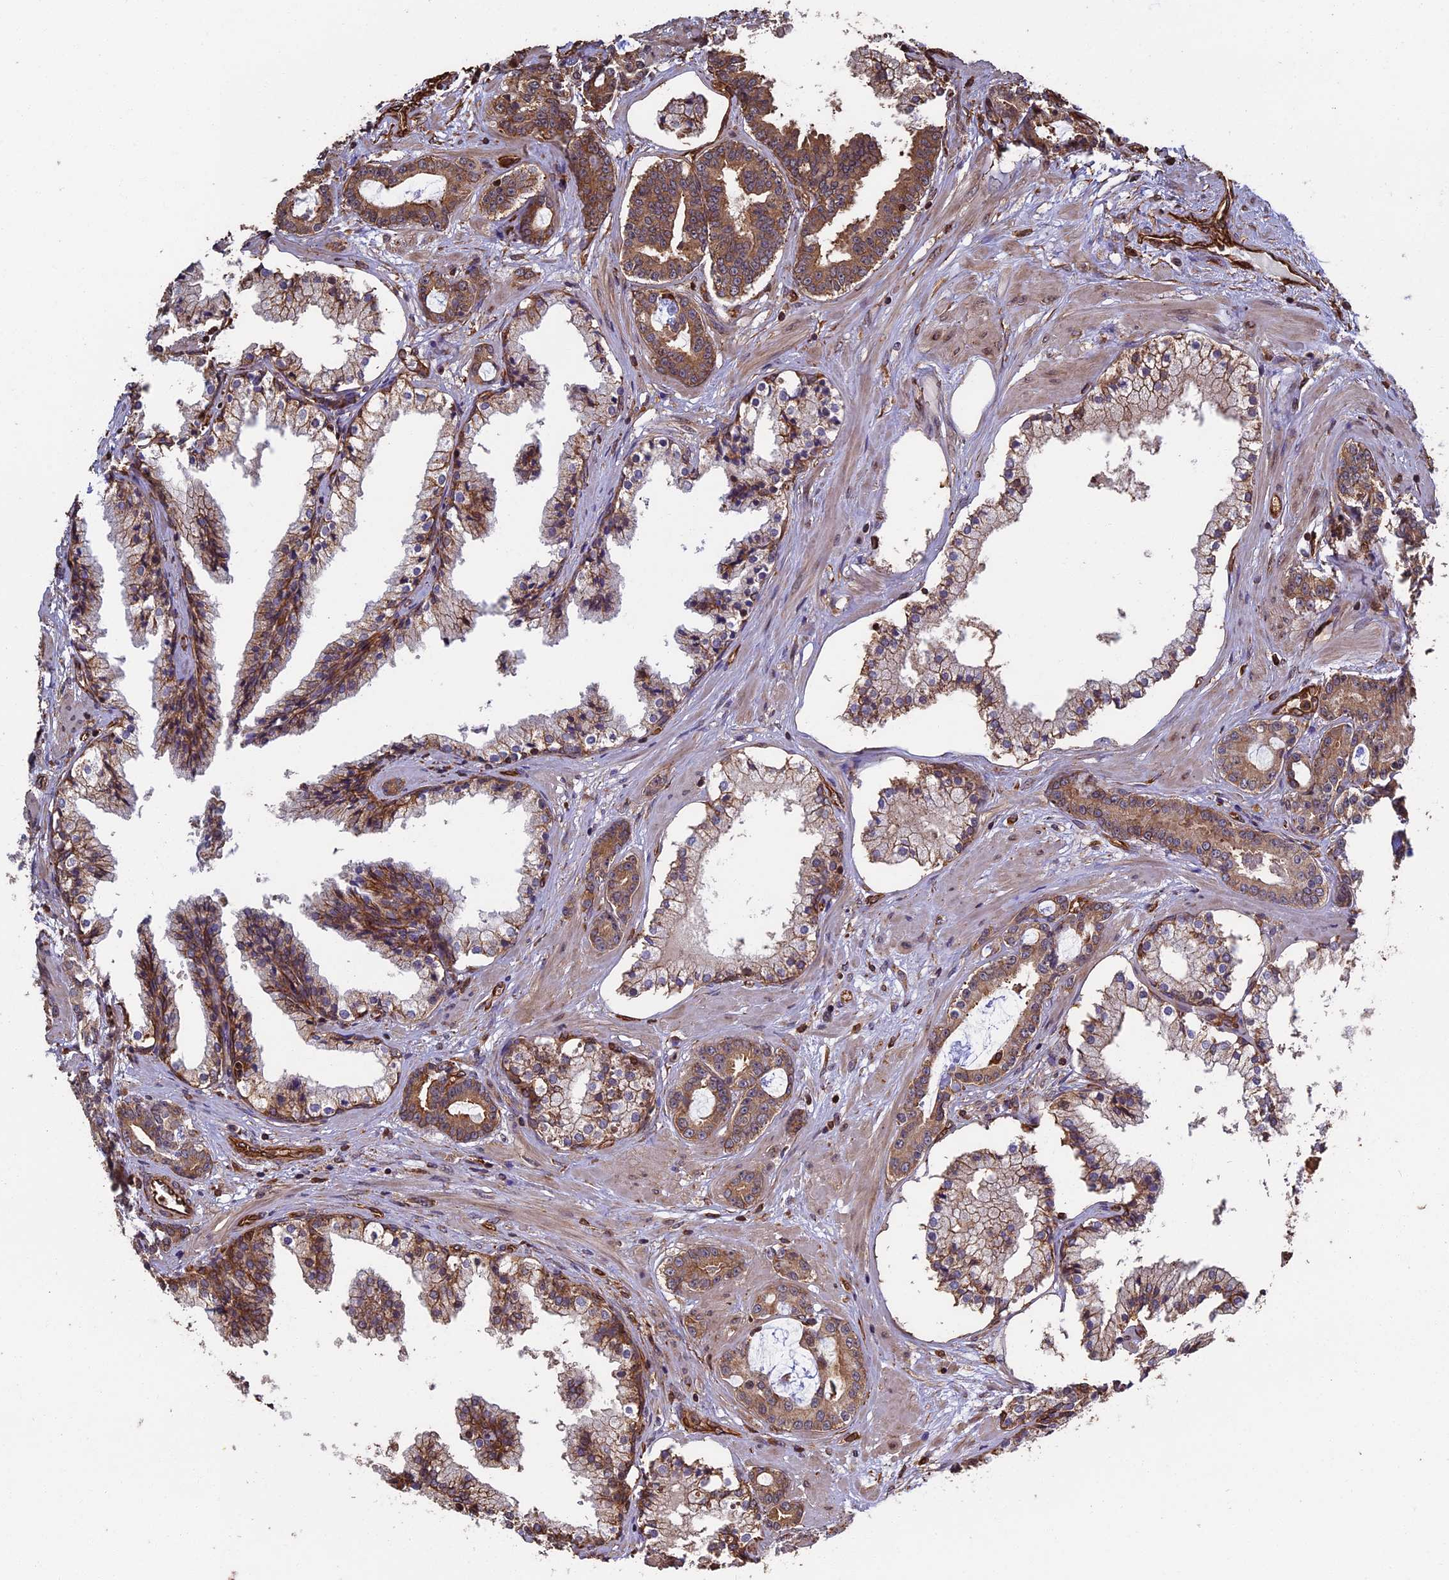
{"staining": {"intensity": "moderate", "quantity": "25%-75%", "location": "cytoplasmic/membranous"}, "tissue": "prostate cancer", "cell_type": "Tumor cells", "image_type": "cancer", "snomed": [{"axis": "morphology", "description": "Adenocarcinoma, High grade"}, {"axis": "topography", "description": "Prostate"}], "caption": "Protein positivity by IHC shows moderate cytoplasmic/membranous positivity in about 25%-75% of tumor cells in prostate adenocarcinoma (high-grade). The staining was performed using DAB to visualize the protein expression in brown, while the nuclei were stained in blue with hematoxylin (Magnification: 20x).", "gene": "CCDC124", "patient": {"sex": "male", "age": 58}}